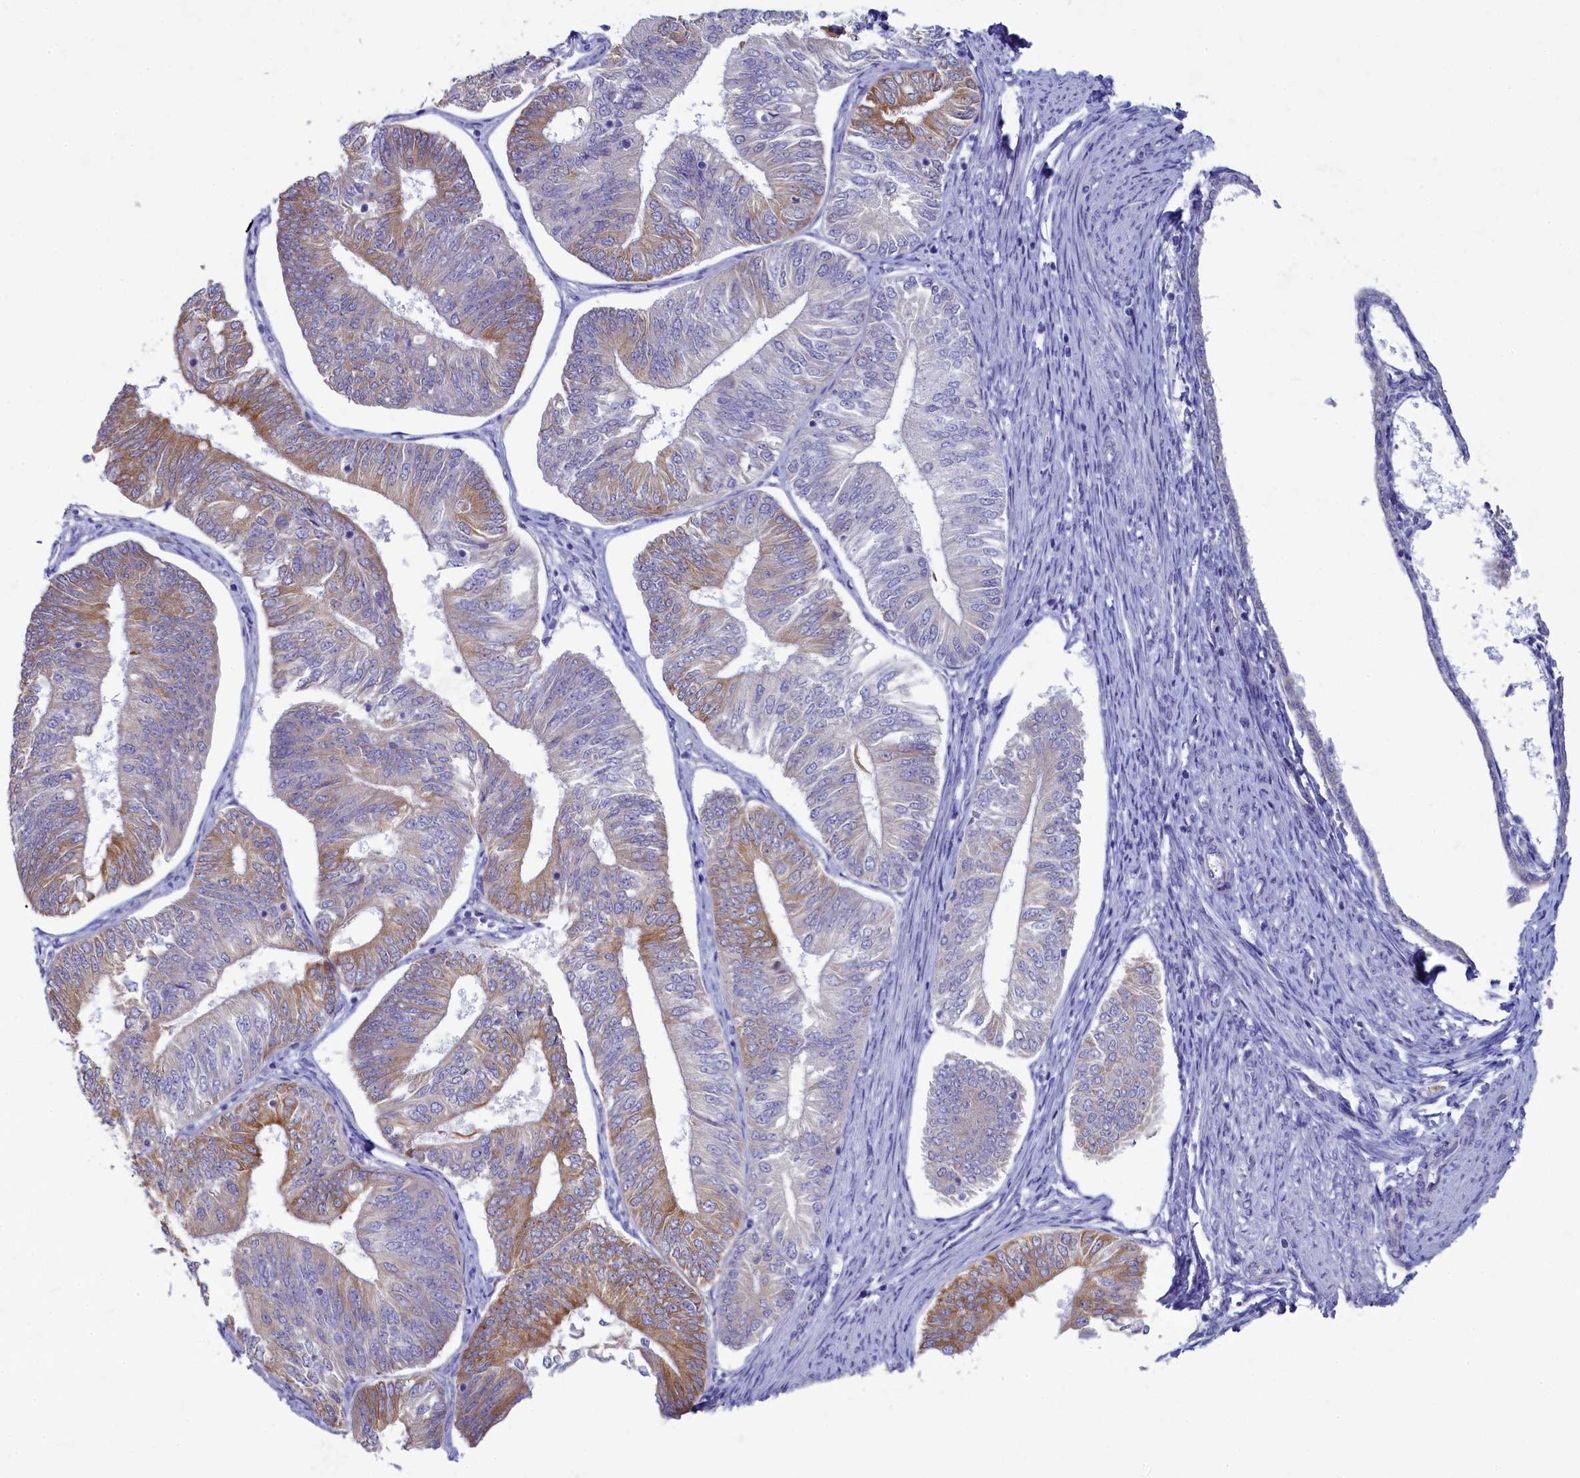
{"staining": {"intensity": "moderate", "quantity": "<25%", "location": "cytoplasmic/membranous"}, "tissue": "endometrial cancer", "cell_type": "Tumor cells", "image_type": "cancer", "snomed": [{"axis": "morphology", "description": "Adenocarcinoma, NOS"}, {"axis": "topography", "description": "Endometrium"}], "caption": "A brown stain highlights moderate cytoplasmic/membranous expression of a protein in endometrial cancer tumor cells.", "gene": "SKA3", "patient": {"sex": "female", "age": 58}}